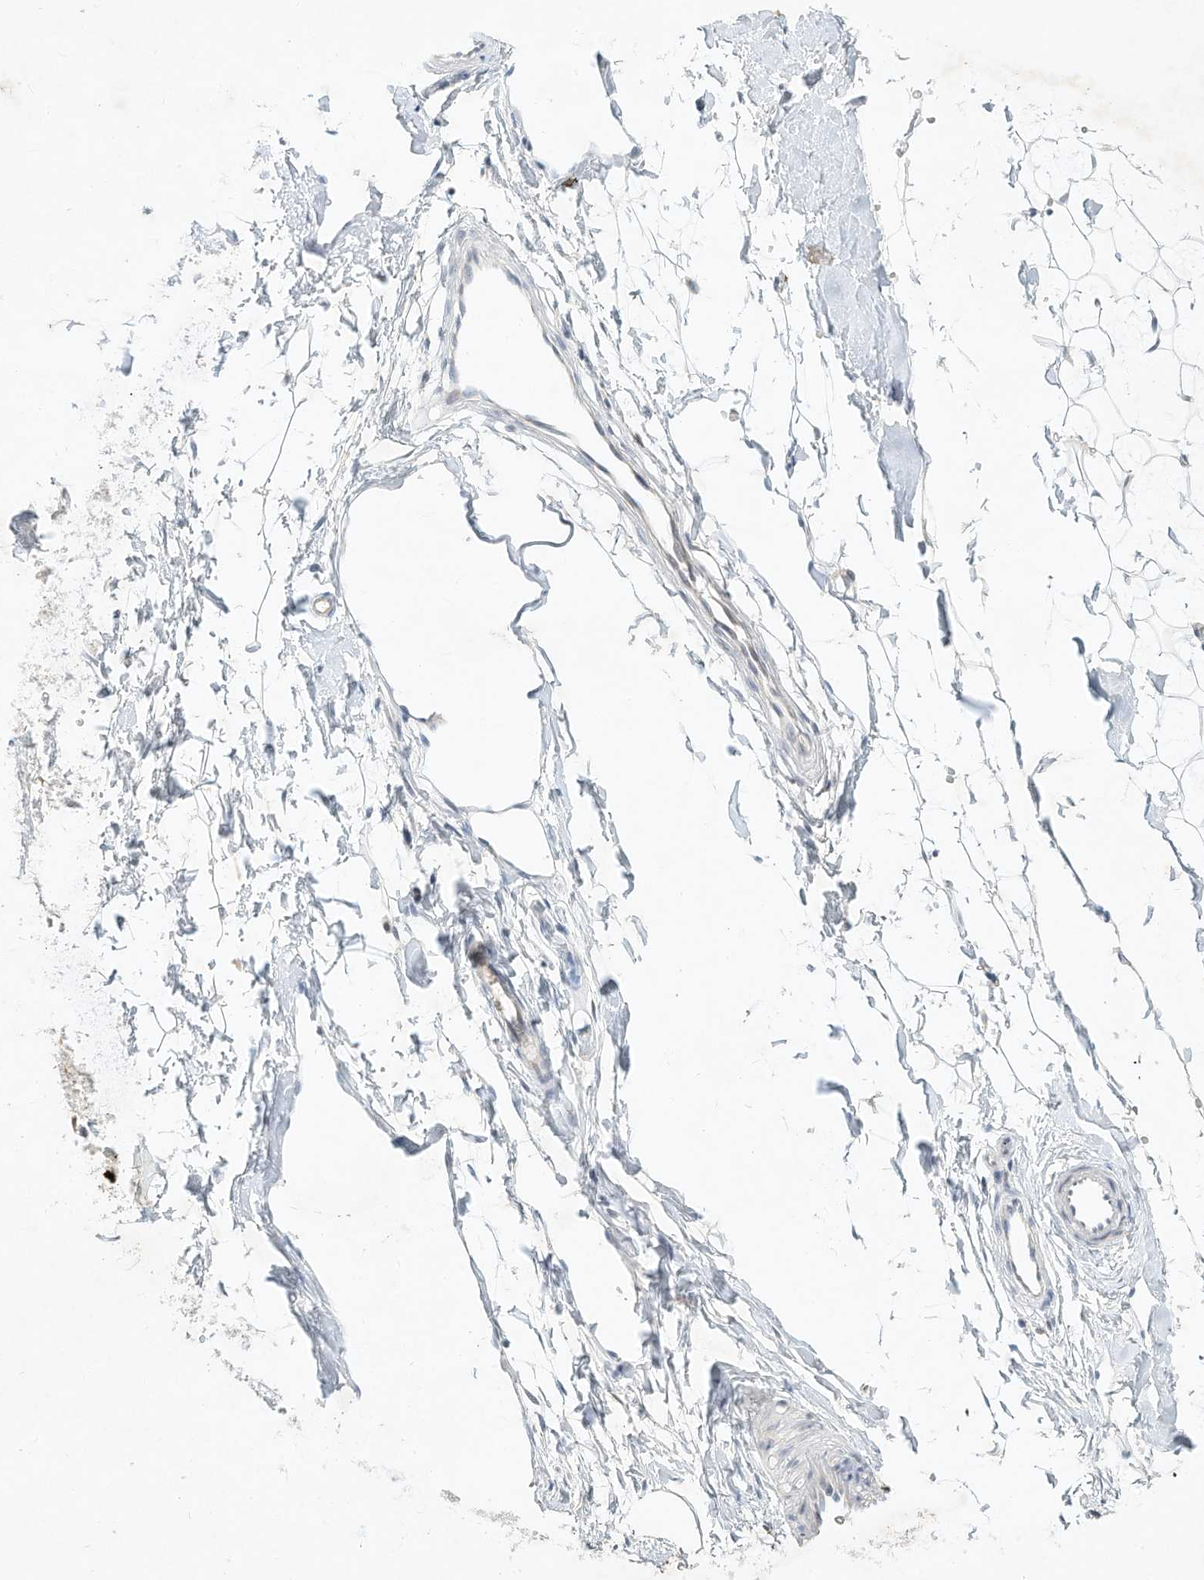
{"staining": {"intensity": "negative", "quantity": "none", "location": "none"}, "tissue": "adipose tissue", "cell_type": "Adipocytes", "image_type": "normal", "snomed": [{"axis": "morphology", "description": "Normal tissue, NOS"}, {"axis": "topography", "description": "Breast"}], "caption": "Immunohistochemistry (IHC) of normal adipose tissue demonstrates no positivity in adipocytes.", "gene": "PAK6", "patient": {"sex": "female", "age": 23}}